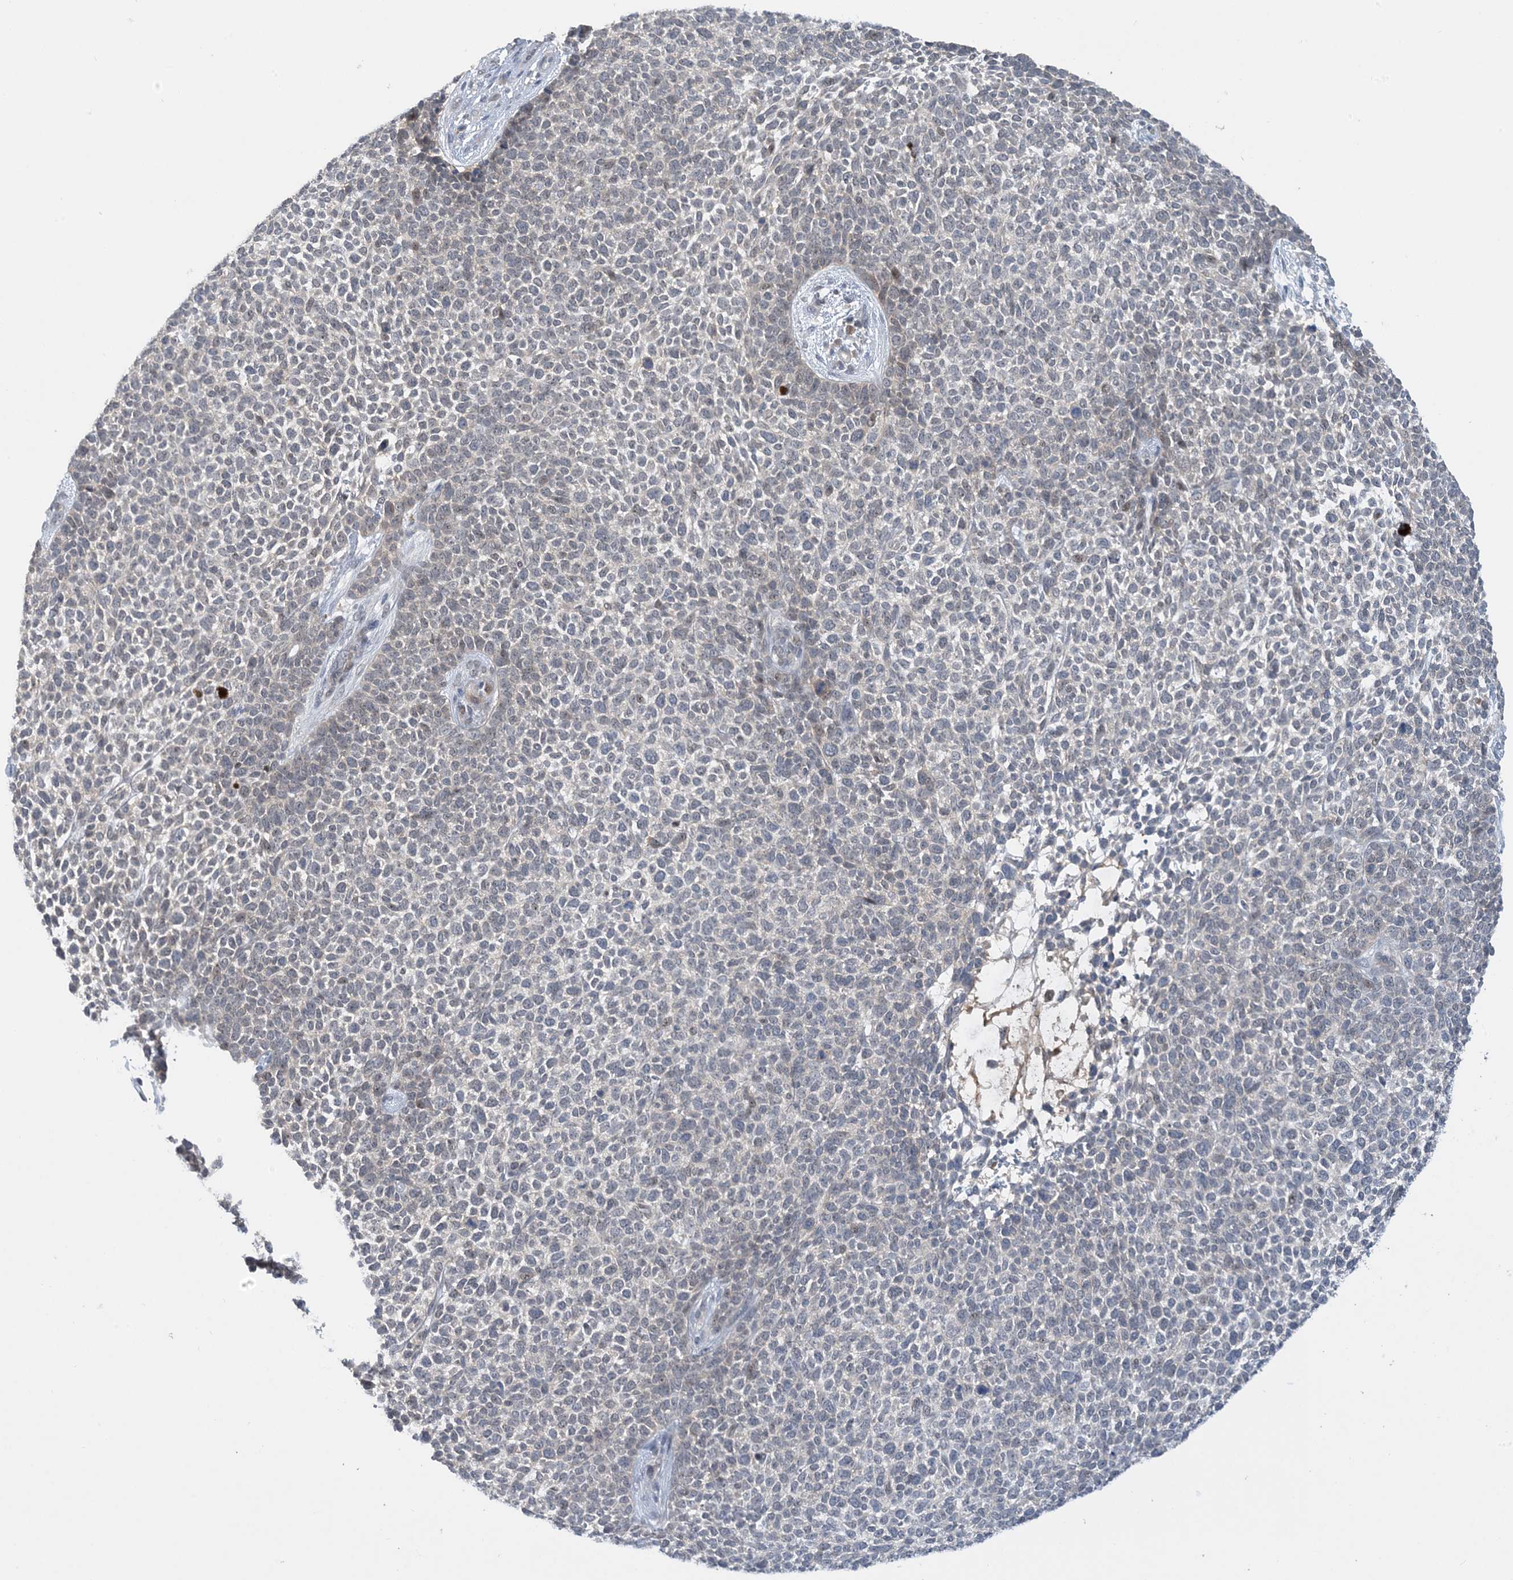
{"staining": {"intensity": "negative", "quantity": "none", "location": "none"}, "tissue": "skin cancer", "cell_type": "Tumor cells", "image_type": "cancer", "snomed": [{"axis": "morphology", "description": "Basal cell carcinoma"}, {"axis": "topography", "description": "Skin"}], "caption": "The image displays no staining of tumor cells in basal cell carcinoma (skin). Brightfield microscopy of IHC stained with DAB (brown) and hematoxylin (blue), captured at high magnification.", "gene": "UBE2E1", "patient": {"sex": "female", "age": 84}}